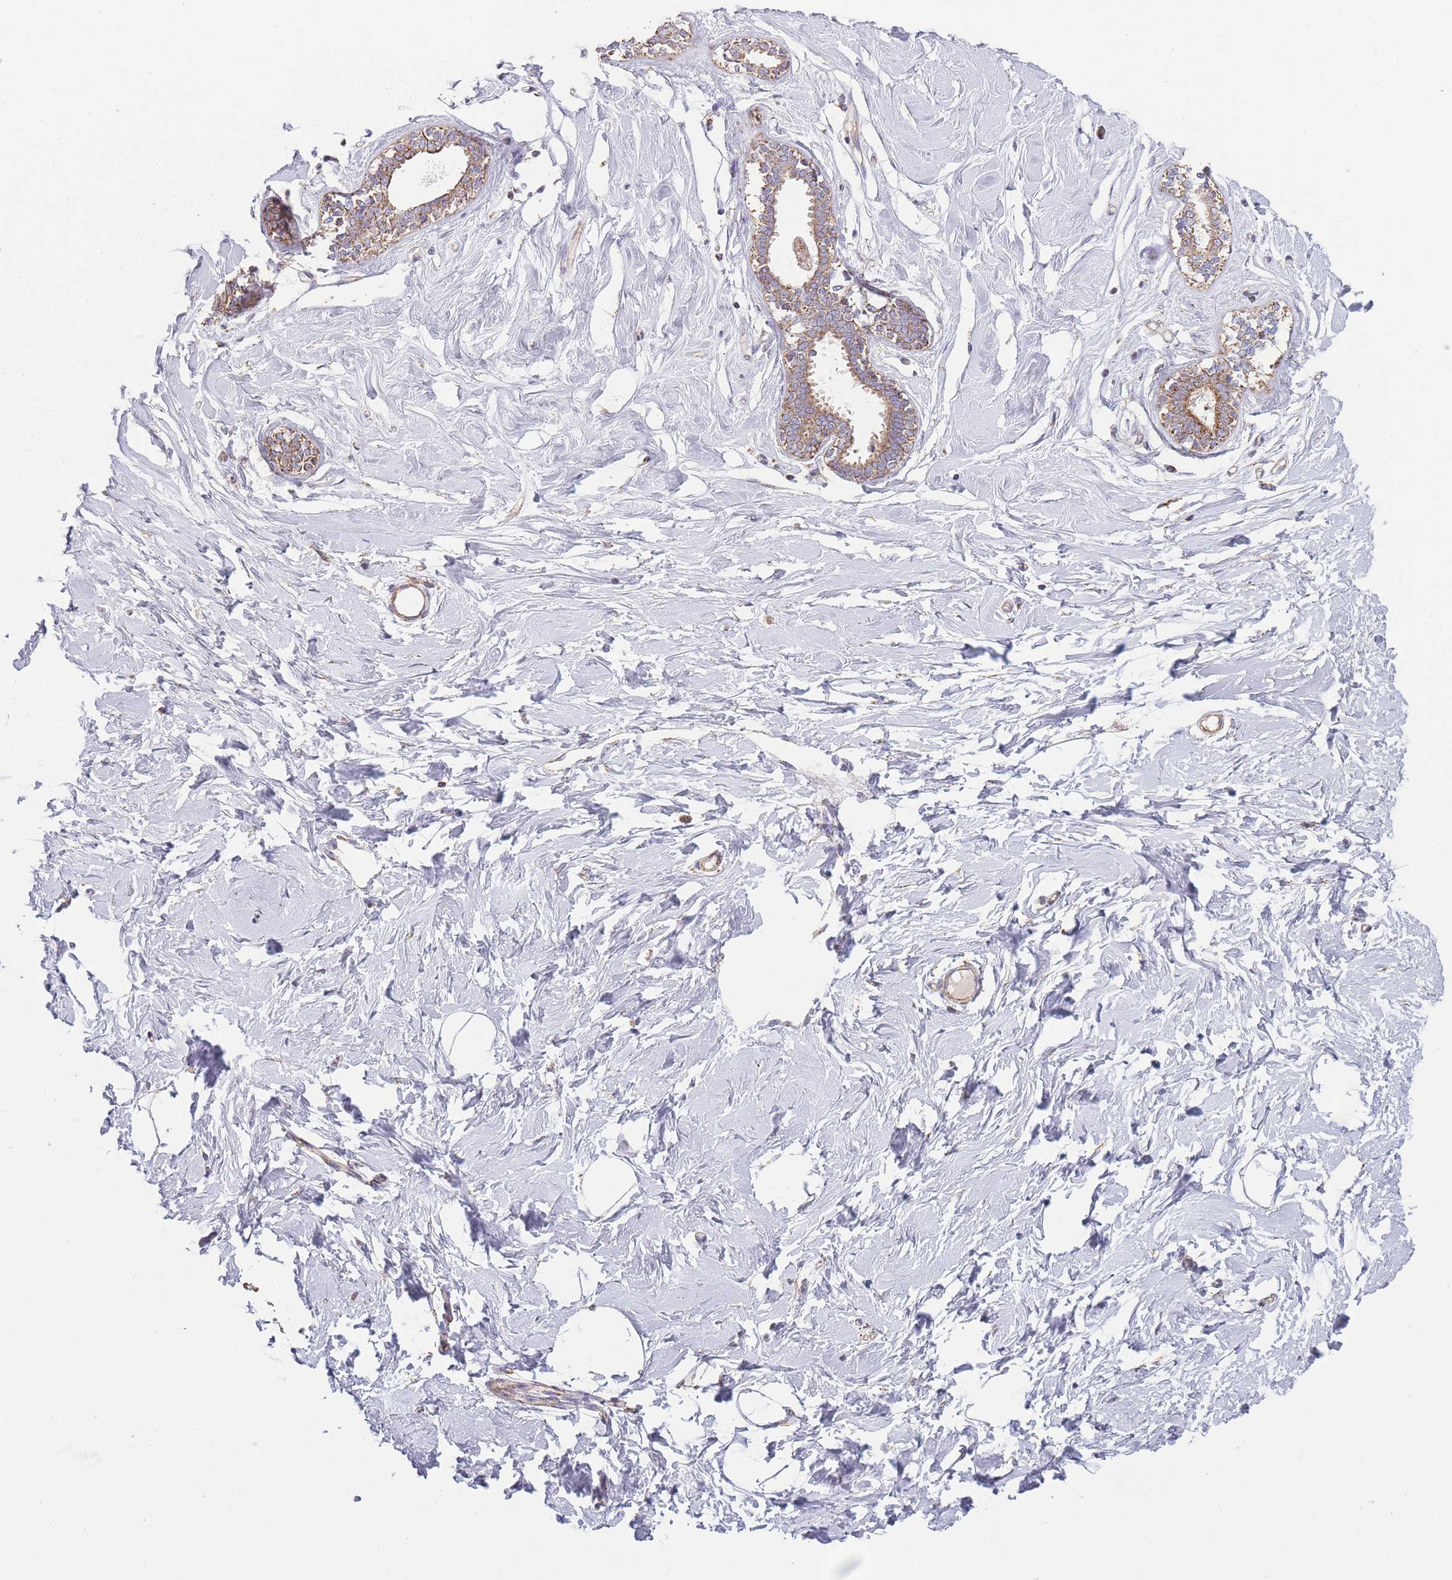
{"staining": {"intensity": "negative", "quantity": "none", "location": "none"}, "tissue": "breast", "cell_type": "Adipocytes", "image_type": "normal", "snomed": [{"axis": "morphology", "description": "Normal tissue, NOS"}, {"axis": "topography", "description": "Breast"}], "caption": "High magnification brightfield microscopy of benign breast stained with DAB (brown) and counterstained with hematoxylin (blue): adipocytes show no significant positivity.", "gene": "KIF16B", "patient": {"sex": "female", "age": 23}}